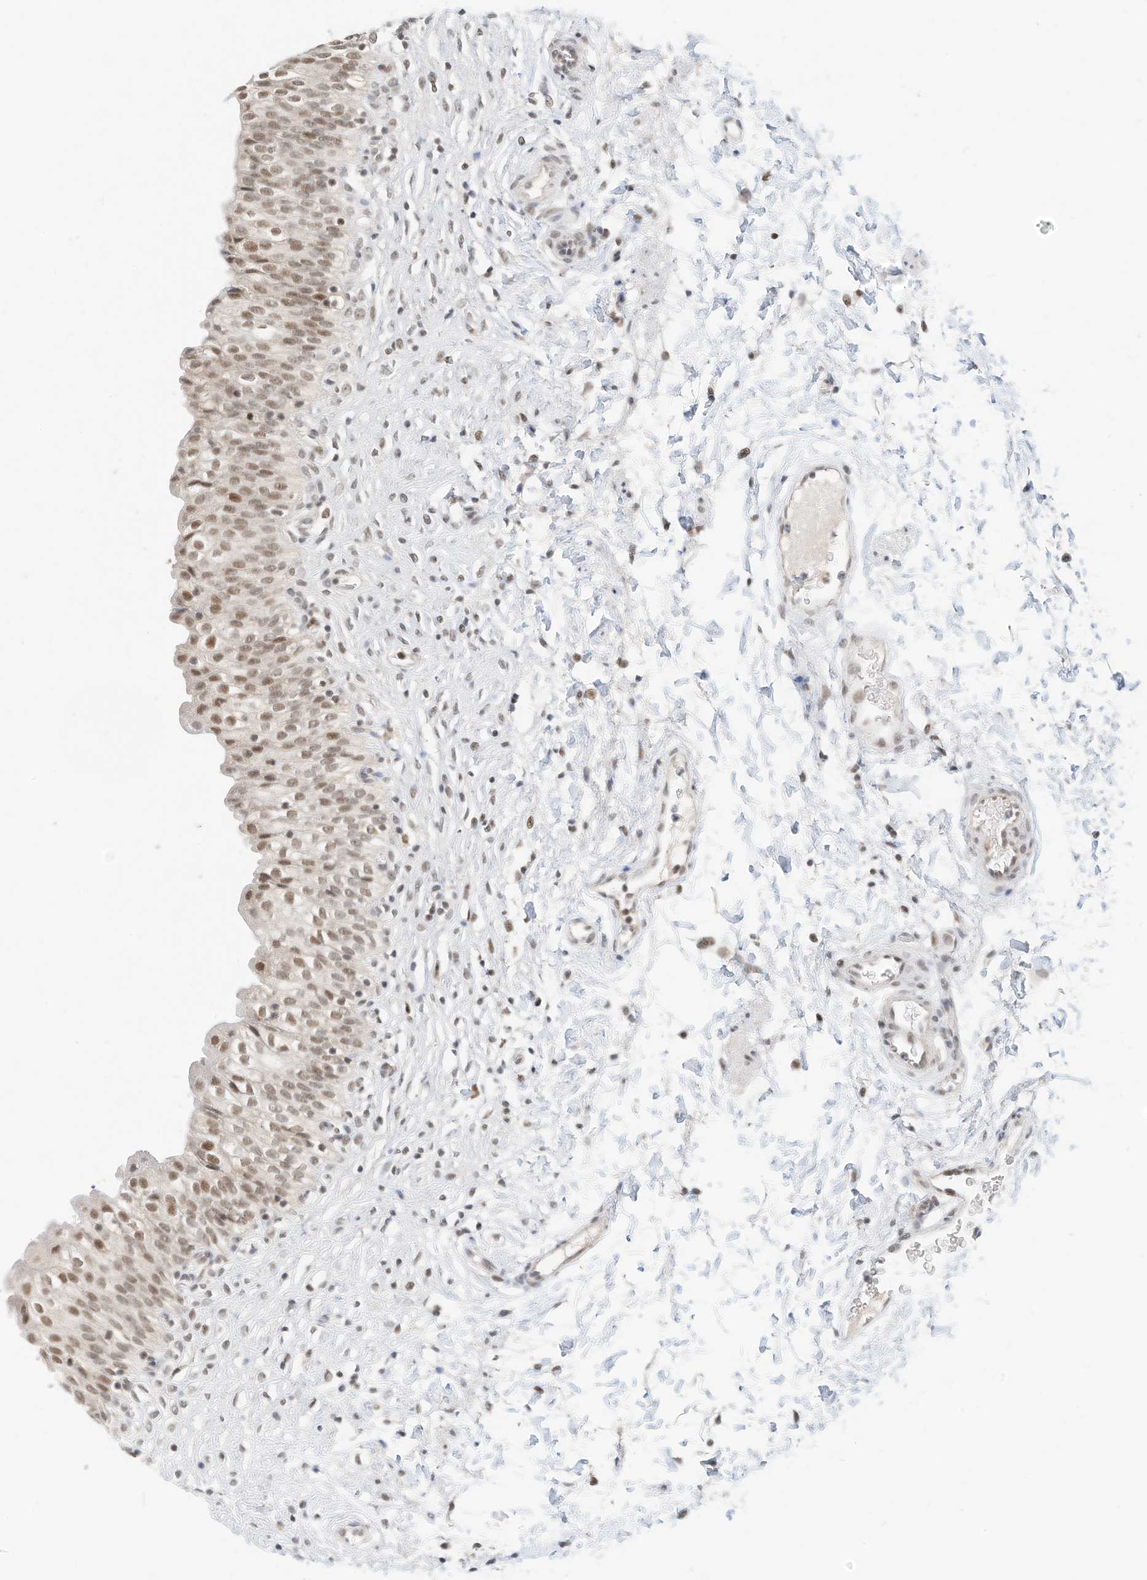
{"staining": {"intensity": "moderate", "quantity": ">75%", "location": "nuclear"}, "tissue": "urinary bladder", "cell_type": "Urothelial cells", "image_type": "normal", "snomed": [{"axis": "morphology", "description": "Normal tissue, NOS"}, {"axis": "topography", "description": "Urinary bladder"}], "caption": "This photomicrograph reveals IHC staining of unremarkable urinary bladder, with medium moderate nuclear positivity in approximately >75% of urothelial cells.", "gene": "OGT", "patient": {"sex": "male", "age": 55}}